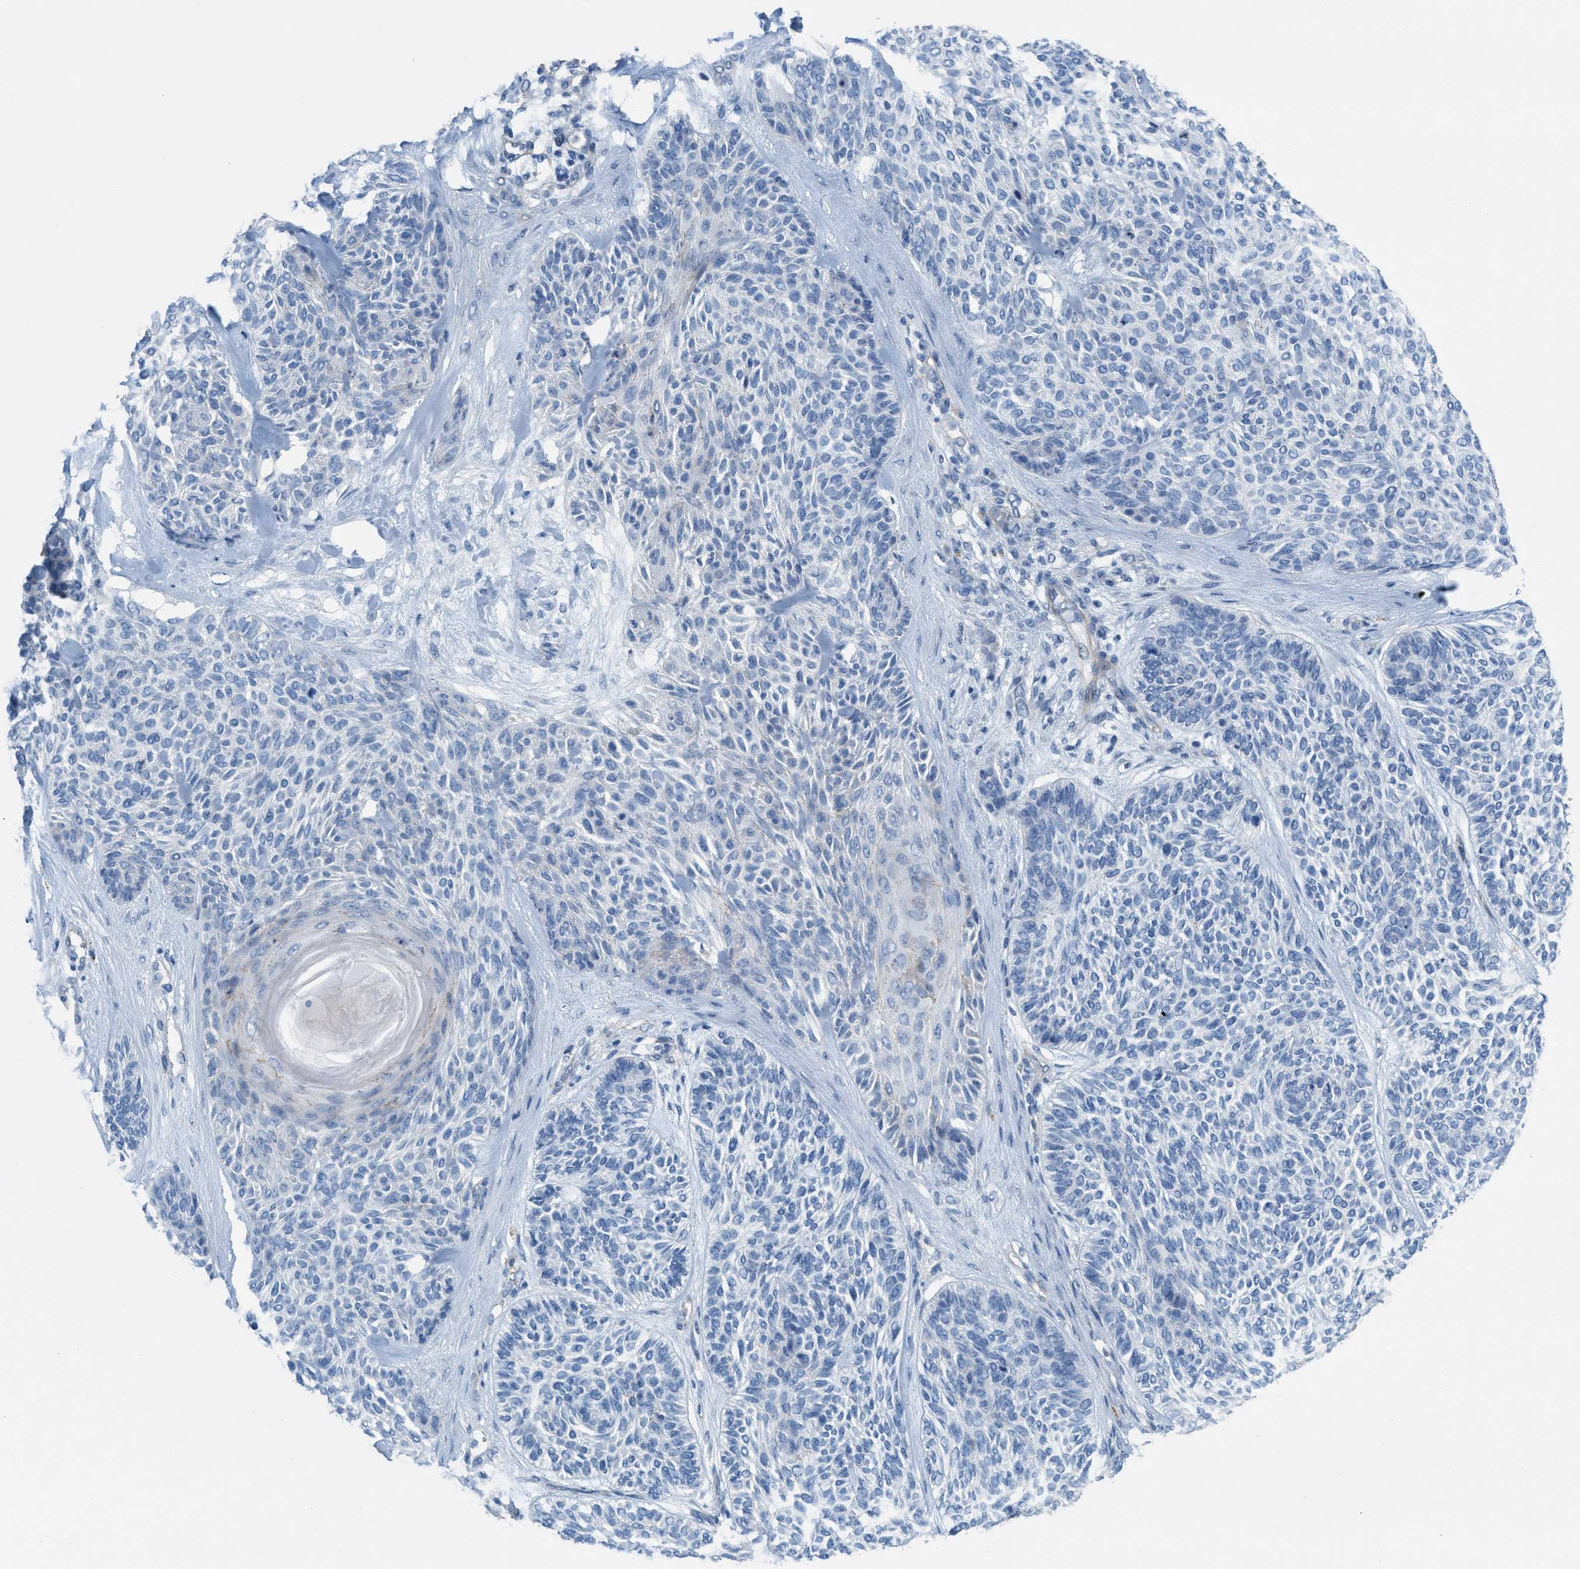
{"staining": {"intensity": "negative", "quantity": "none", "location": "none"}, "tissue": "skin cancer", "cell_type": "Tumor cells", "image_type": "cancer", "snomed": [{"axis": "morphology", "description": "Basal cell carcinoma"}, {"axis": "topography", "description": "Skin"}], "caption": "DAB immunohistochemical staining of skin cancer displays no significant positivity in tumor cells.", "gene": "CRB3", "patient": {"sex": "male", "age": 55}}